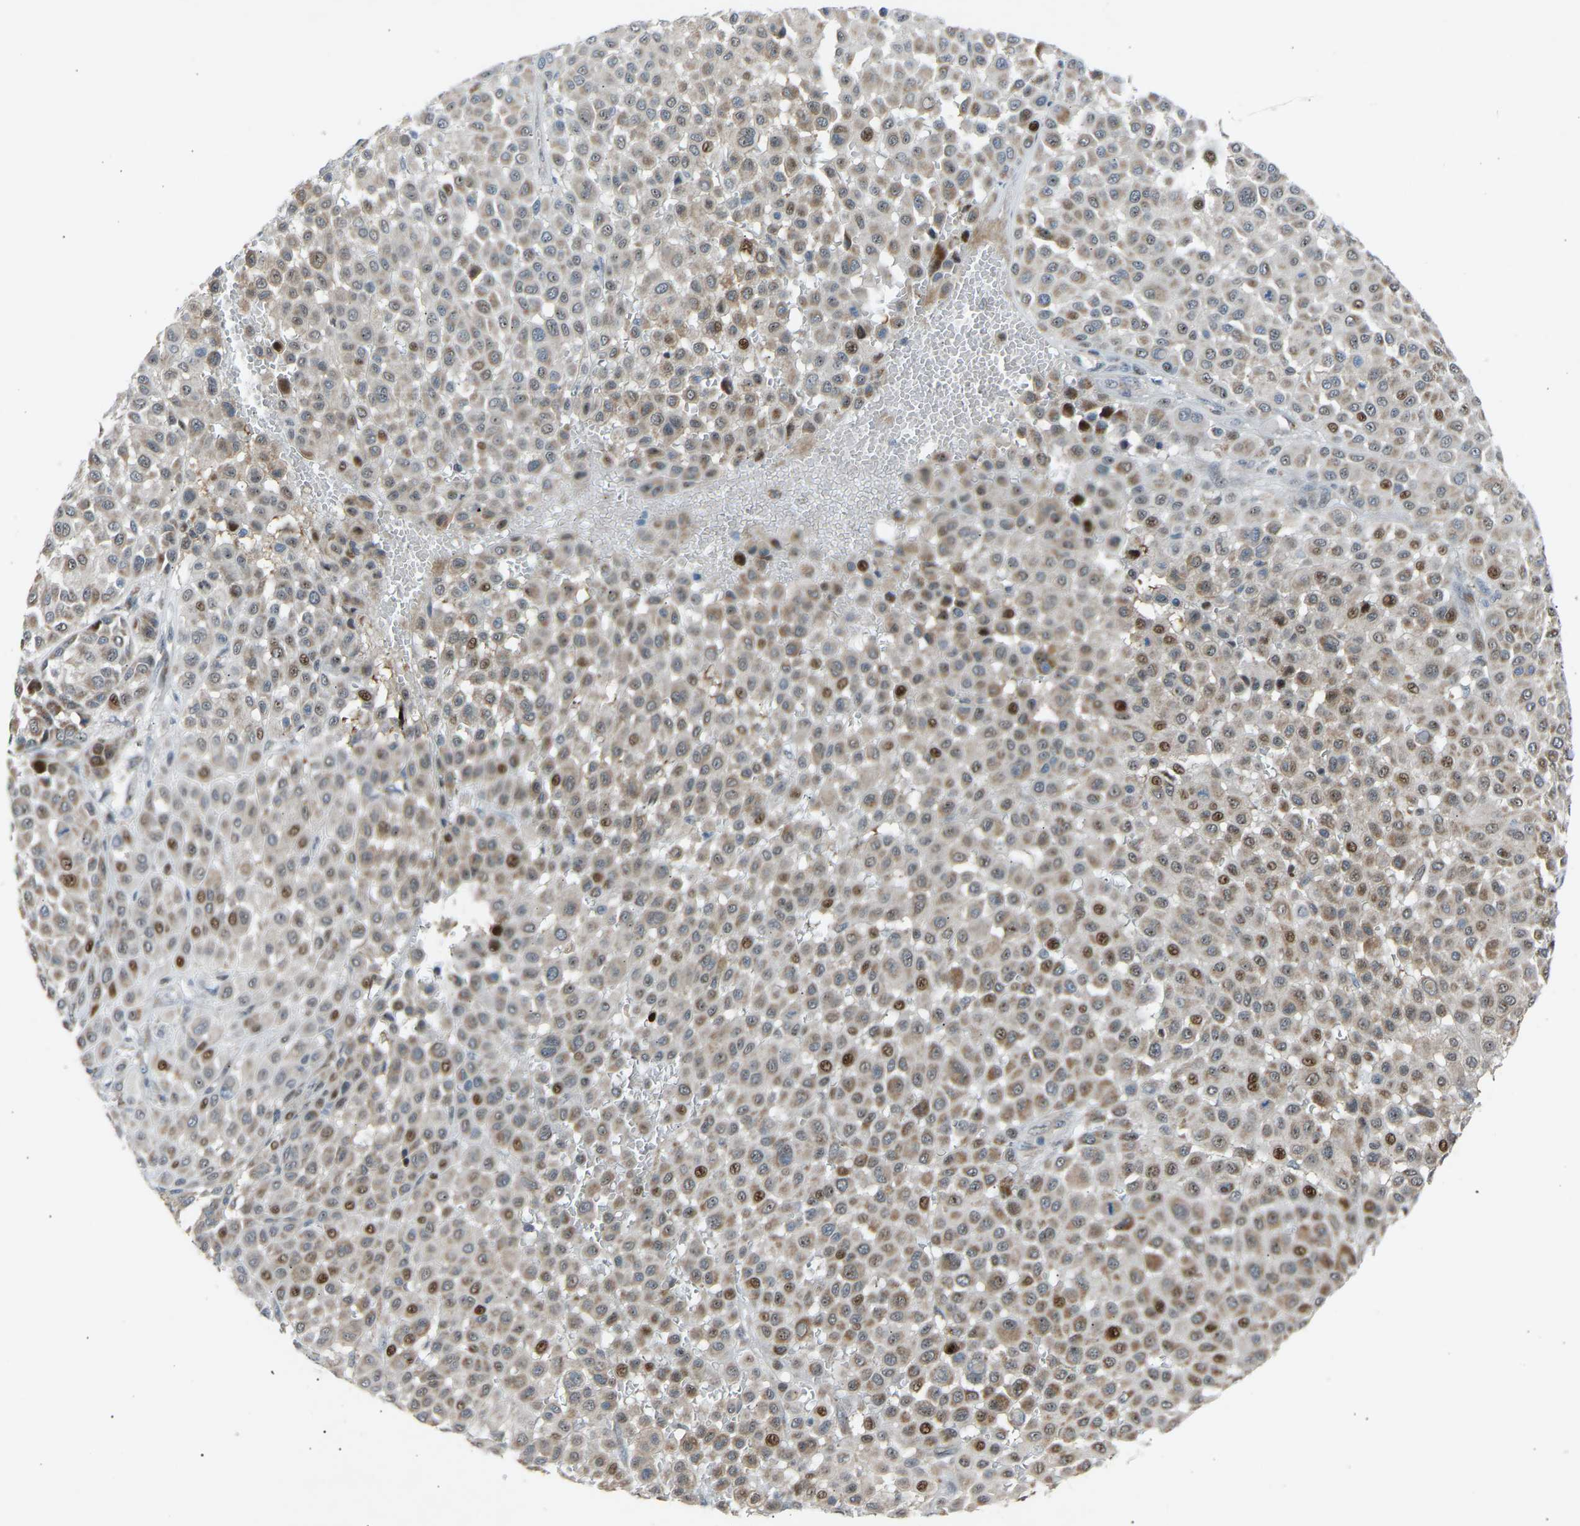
{"staining": {"intensity": "moderate", "quantity": ">75%", "location": "cytoplasmic/membranous,nuclear"}, "tissue": "melanoma", "cell_type": "Tumor cells", "image_type": "cancer", "snomed": [{"axis": "morphology", "description": "Malignant melanoma, Metastatic site"}, {"axis": "topography", "description": "Soft tissue"}], "caption": "A histopathology image of malignant melanoma (metastatic site) stained for a protein demonstrates moderate cytoplasmic/membranous and nuclear brown staining in tumor cells.", "gene": "VPS41", "patient": {"sex": "male", "age": 41}}